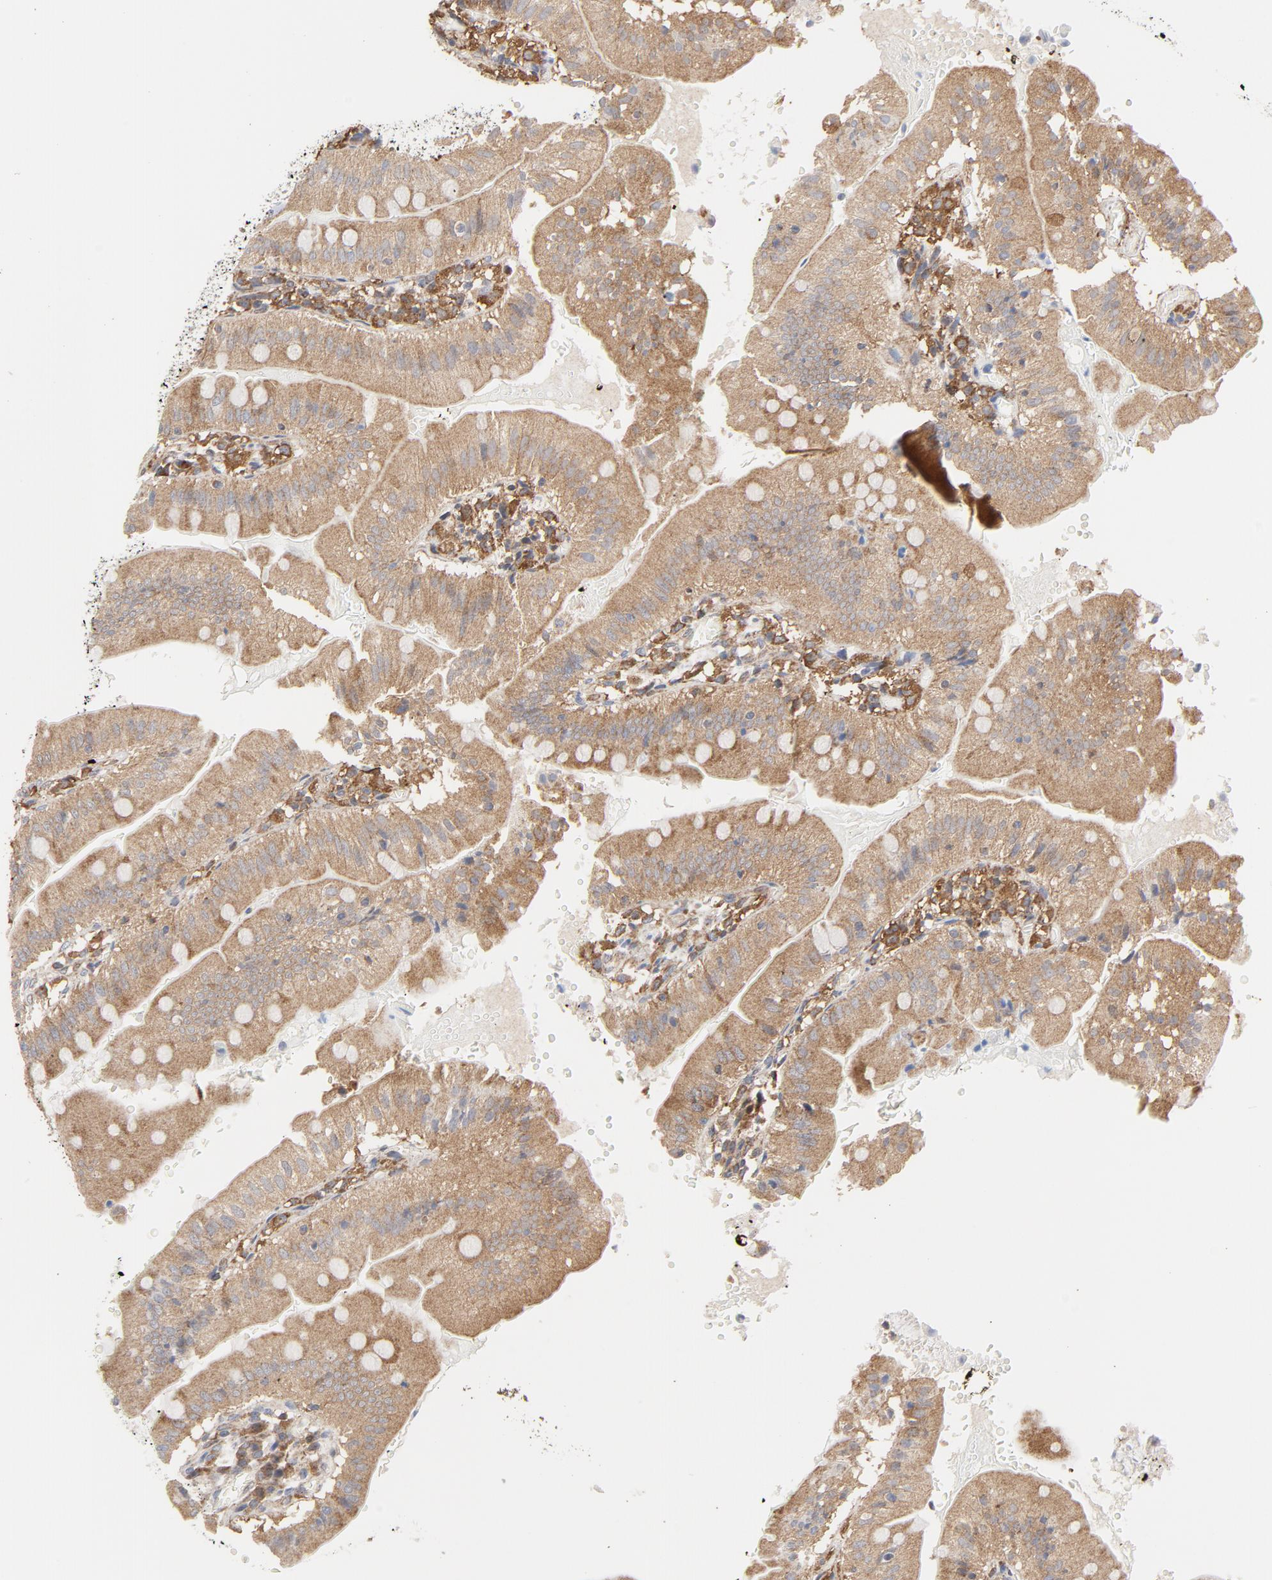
{"staining": {"intensity": "moderate", "quantity": ">75%", "location": "cytoplasmic/membranous"}, "tissue": "small intestine", "cell_type": "Glandular cells", "image_type": "normal", "snomed": [{"axis": "morphology", "description": "Normal tissue, NOS"}, {"axis": "topography", "description": "Small intestine"}], "caption": "Immunohistochemistry histopathology image of unremarkable small intestine: human small intestine stained using IHC displays medium levels of moderate protein expression localized specifically in the cytoplasmic/membranous of glandular cells, appearing as a cytoplasmic/membranous brown color.", "gene": "RAPGEF4", "patient": {"sex": "male", "age": 71}}